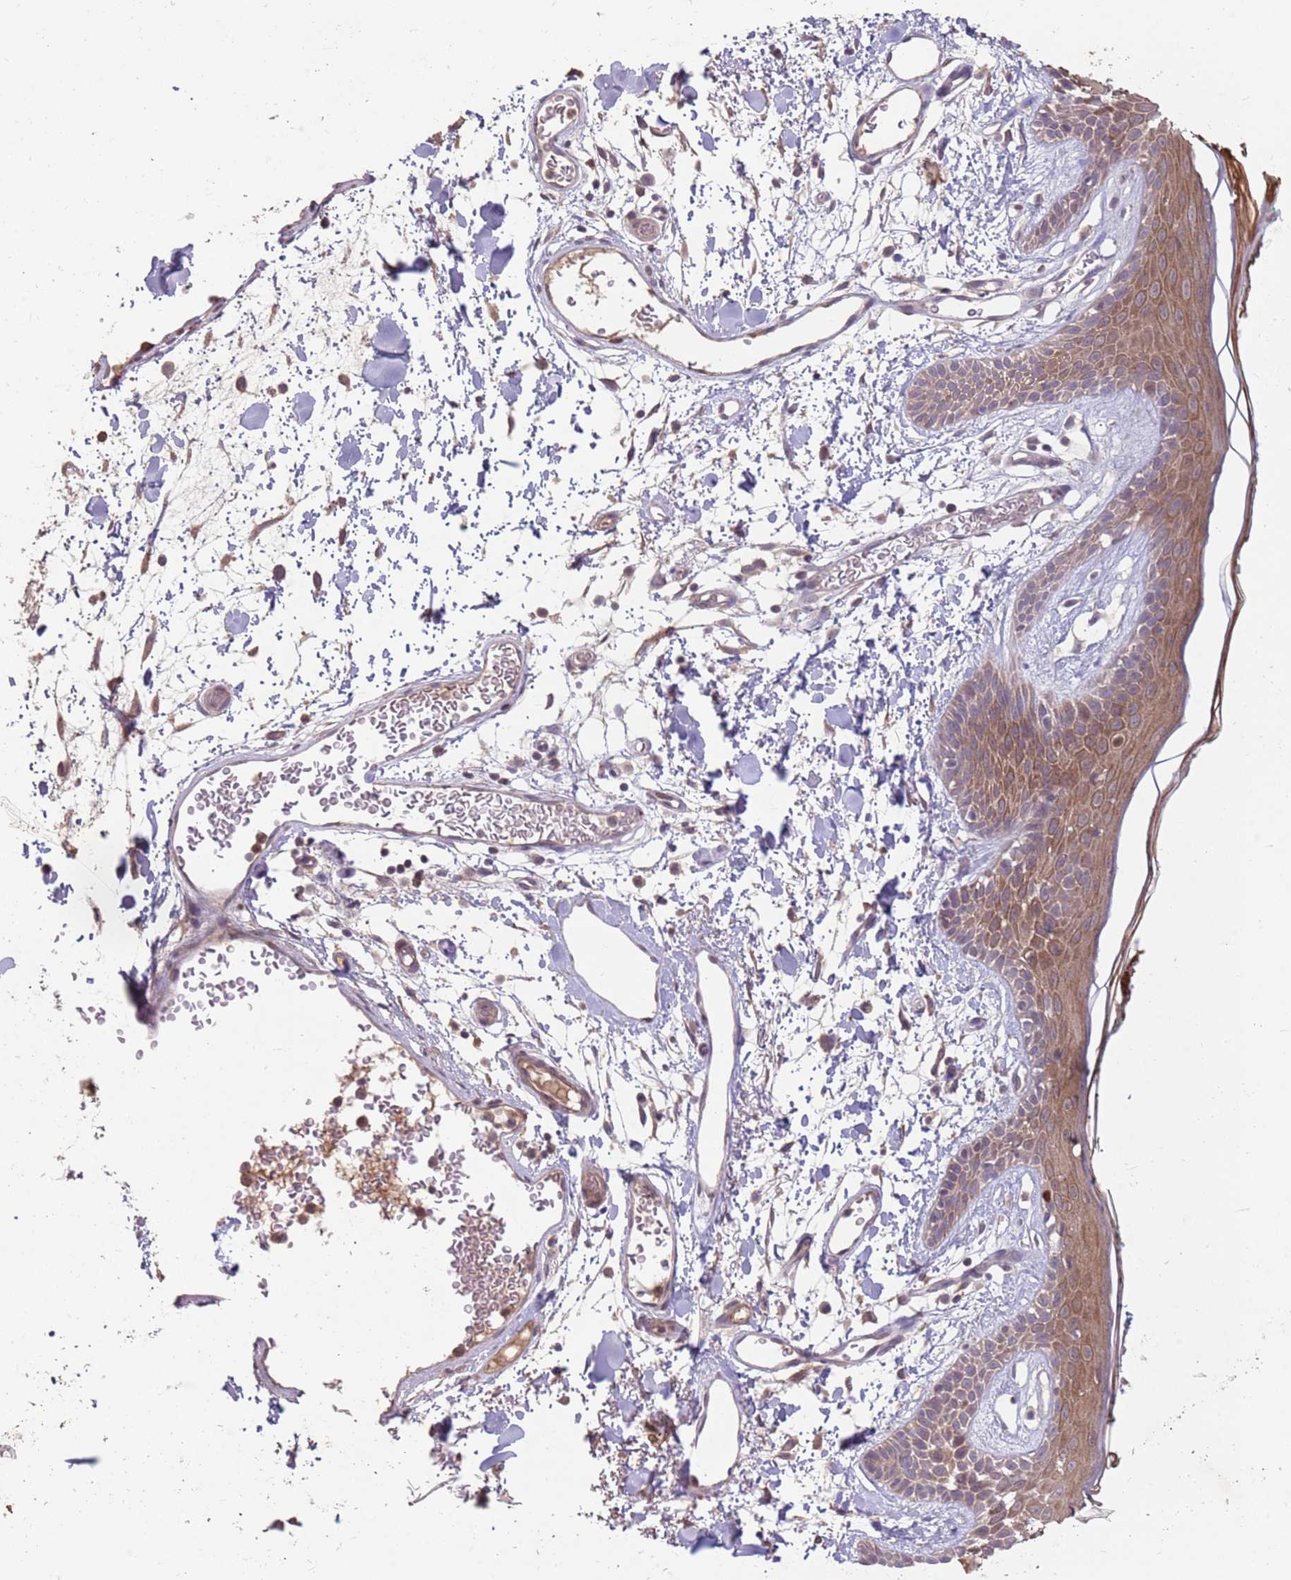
{"staining": {"intensity": "weak", "quantity": ">75%", "location": "cytoplasmic/membranous"}, "tissue": "skin", "cell_type": "Fibroblasts", "image_type": "normal", "snomed": [{"axis": "morphology", "description": "Normal tissue, NOS"}, {"axis": "topography", "description": "Skin"}], "caption": "Skin was stained to show a protein in brown. There is low levels of weak cytoplasmic/membranous positivity in about >75% of fibroblasts.", "gene": "MEI1", "patient": {"sex": "male", "age": 79}}